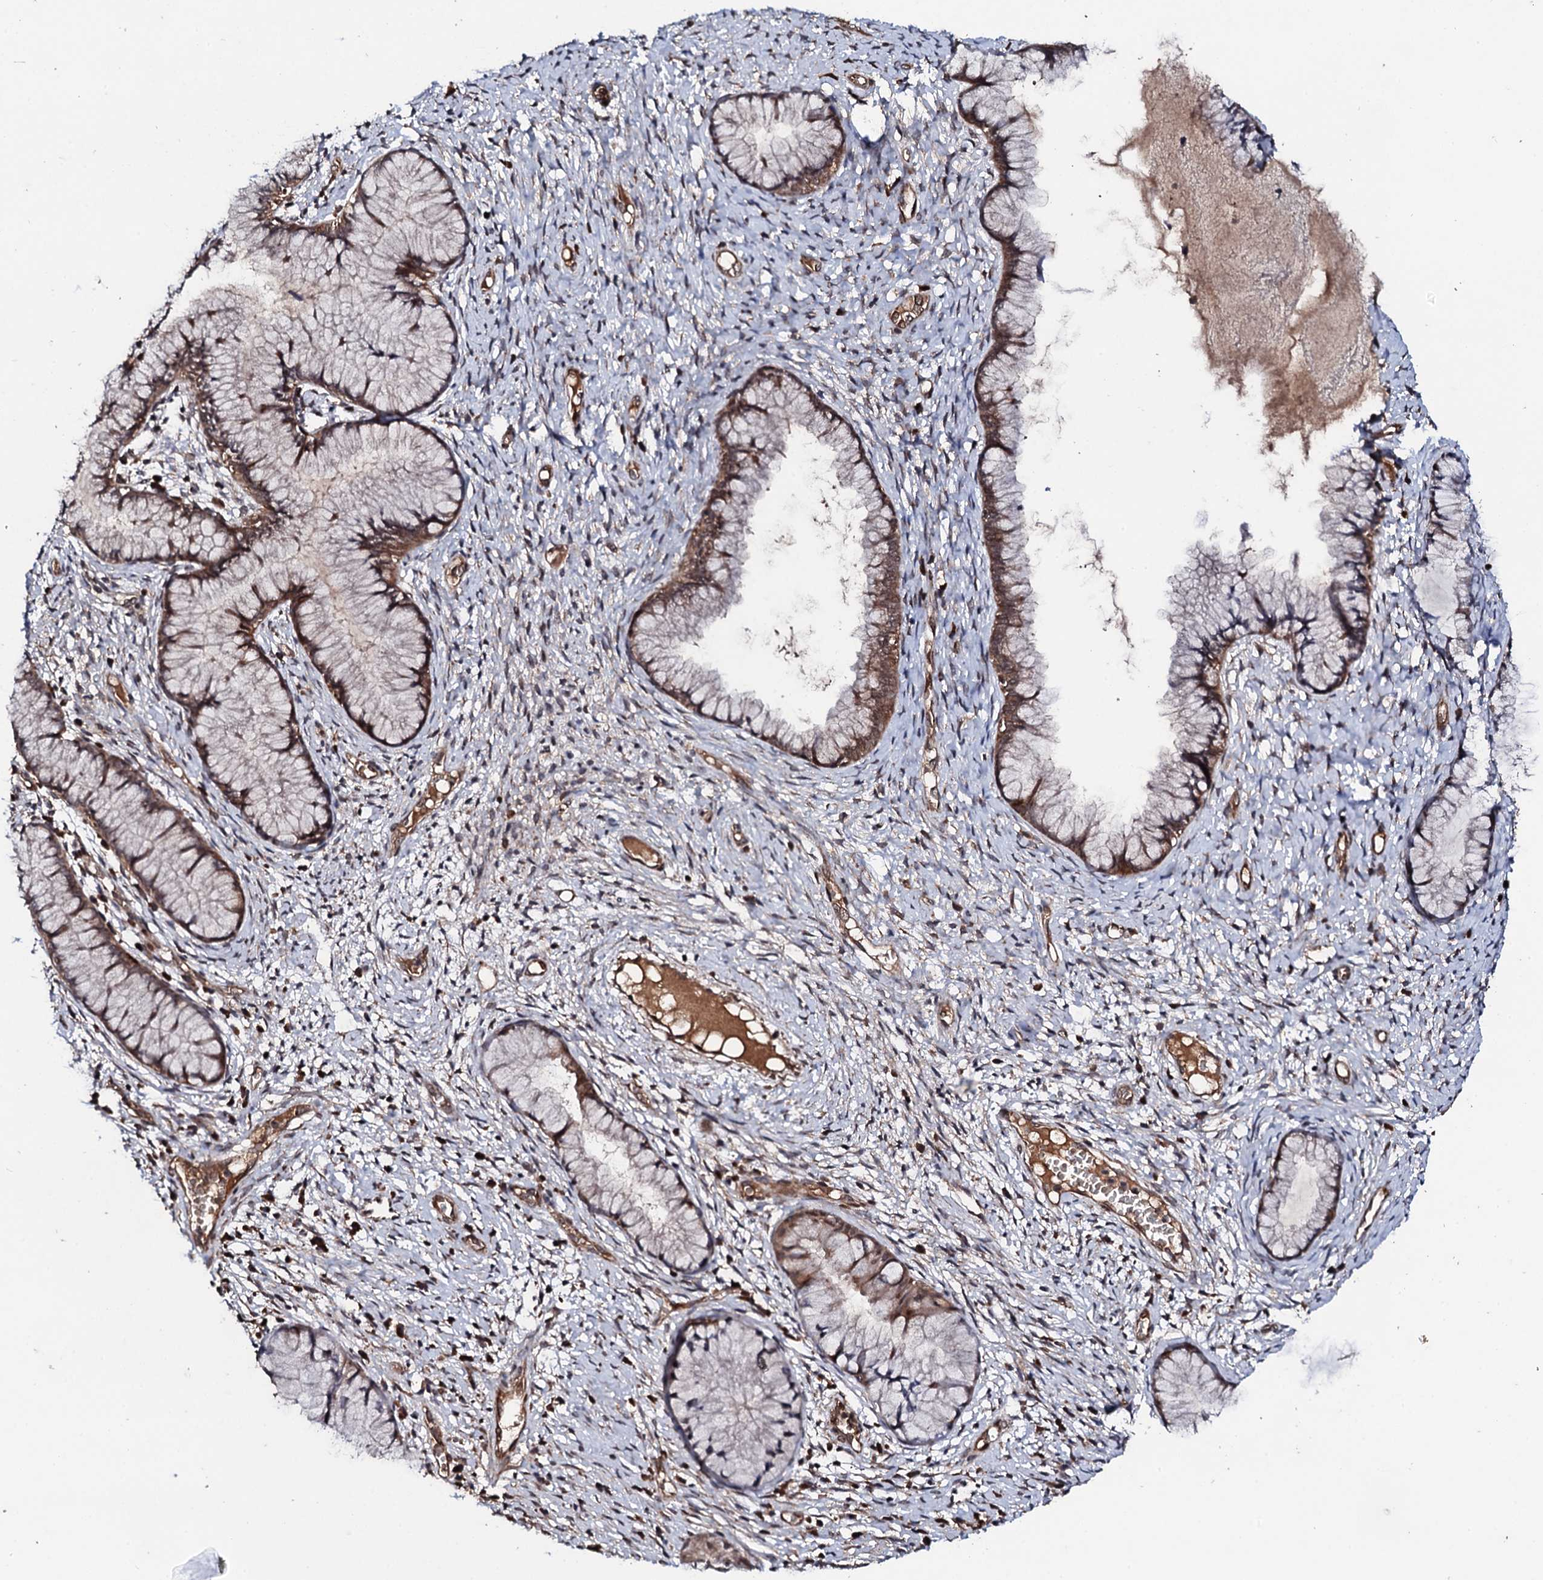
{"staining": {"intensity": "moderate", "quantity": "25%-75%", "location": "cytoplasmic/membranous"}, "tissue": "cervix", "cell_type": "Glandular cells", "image_type": "normal", "snomed": [{"axis": "morphology", "description": "Normal tissue, NOS"}, {"axis": "topography", "description": "Cervix"}], "caption": "Approximately 25%-75% of glandular cells in normal human cervix demonstrate moderate cytoplasmic/membranous protein positivity as visualized by brown immunohistochemical staining.", "gene": "FAM111A", "patient": {"sex": "female", "age": 42}}